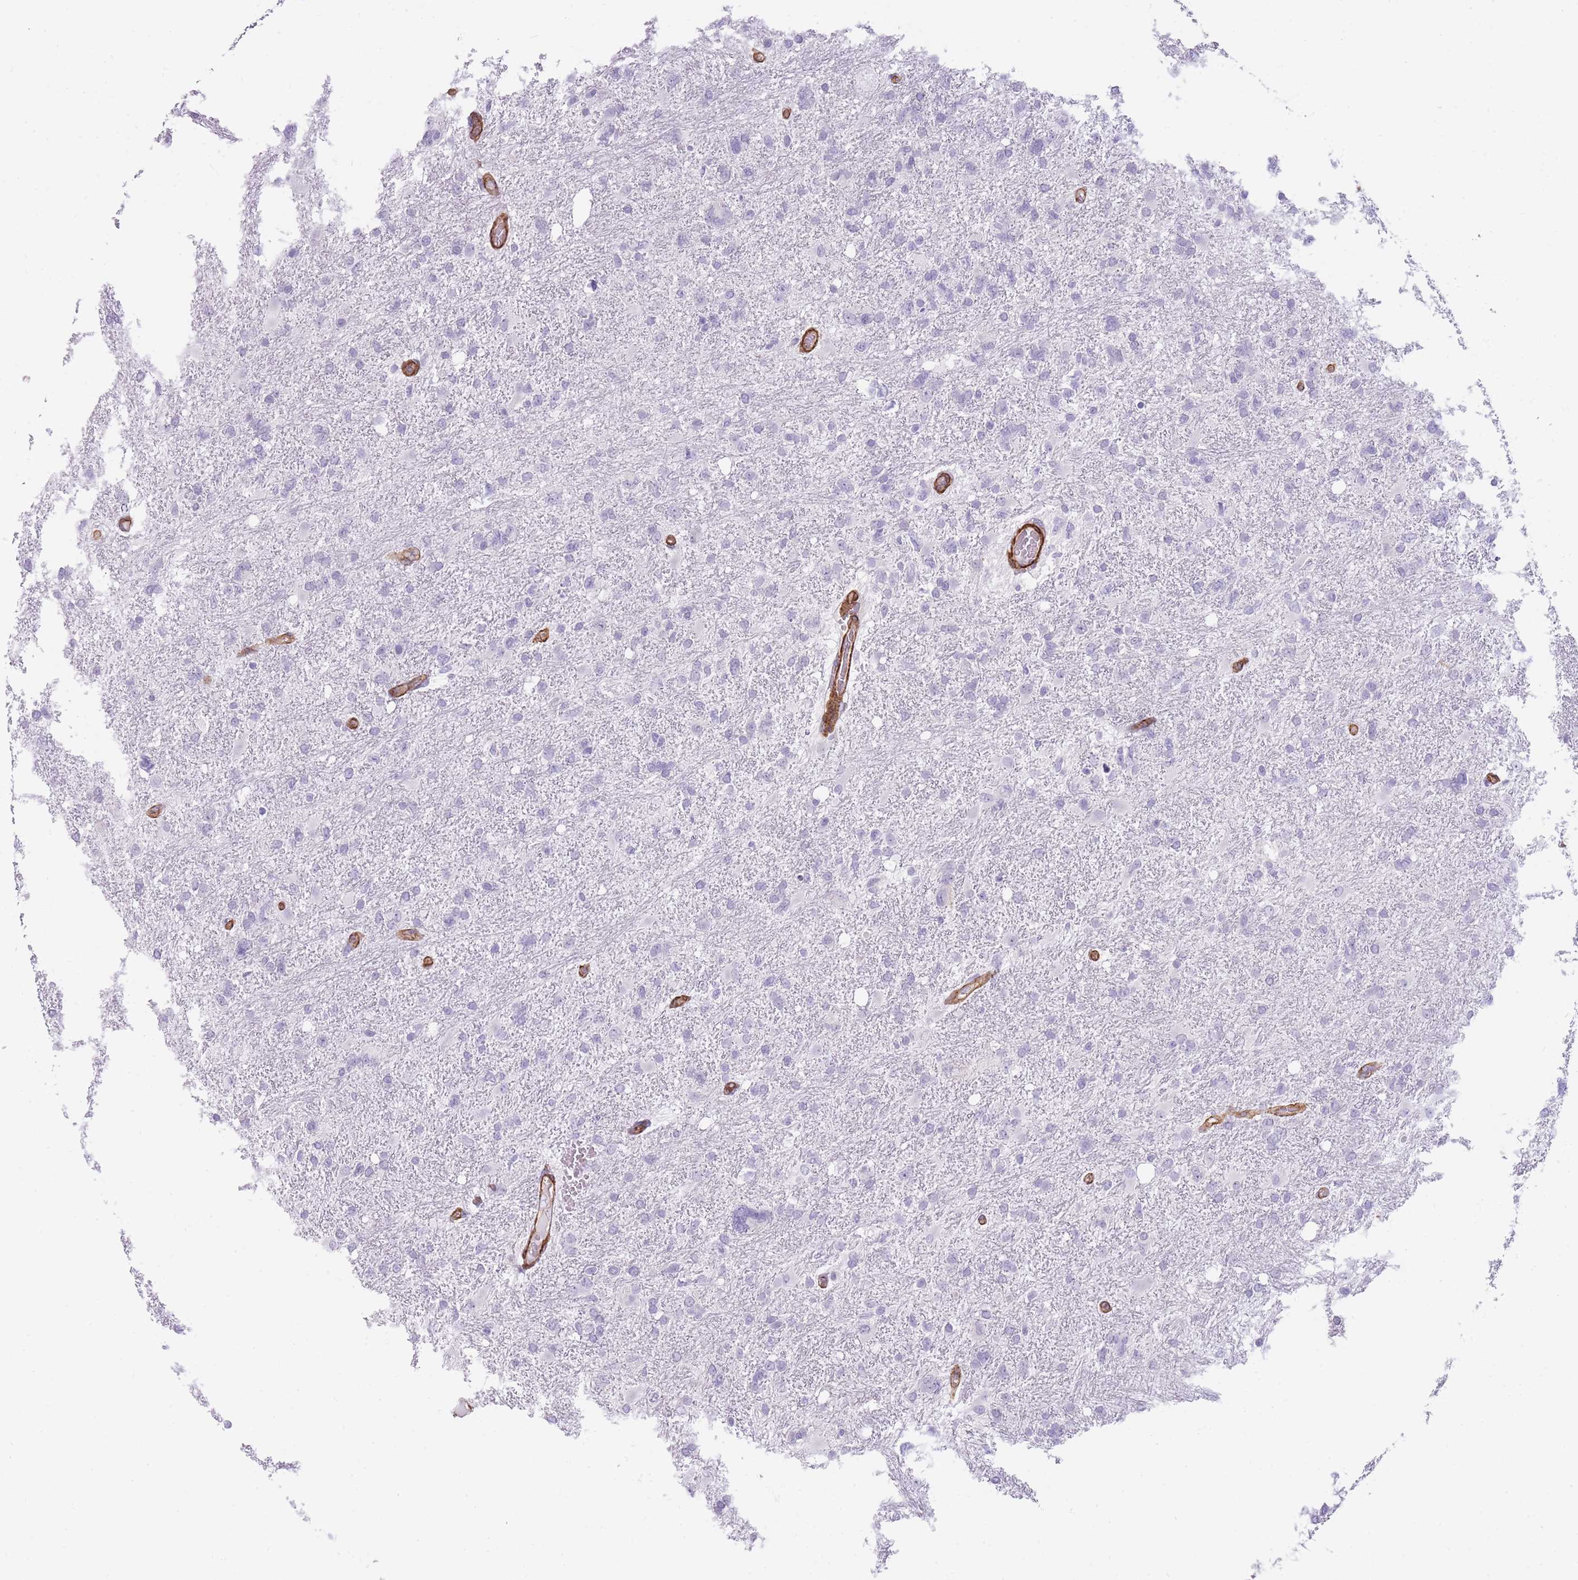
{"staining": {"intensity": "negative", "quantity": "none", "location": "none"}, "tissue": "glioma", "cell_type": "Tumor cells", "image_type": "cancer", "snomed": [{"axis": "morphology", "description": "Glioma, malignant, High grade"}, {"axis": "topography", "description": "Brain"}], "caption": "Immunohistochemical staining of malignant glioma (high-grade) demonstrates no significant expression in tumor cells.", "gene": "OR6B3", "patient": {"sex": "male", "age": 61}}